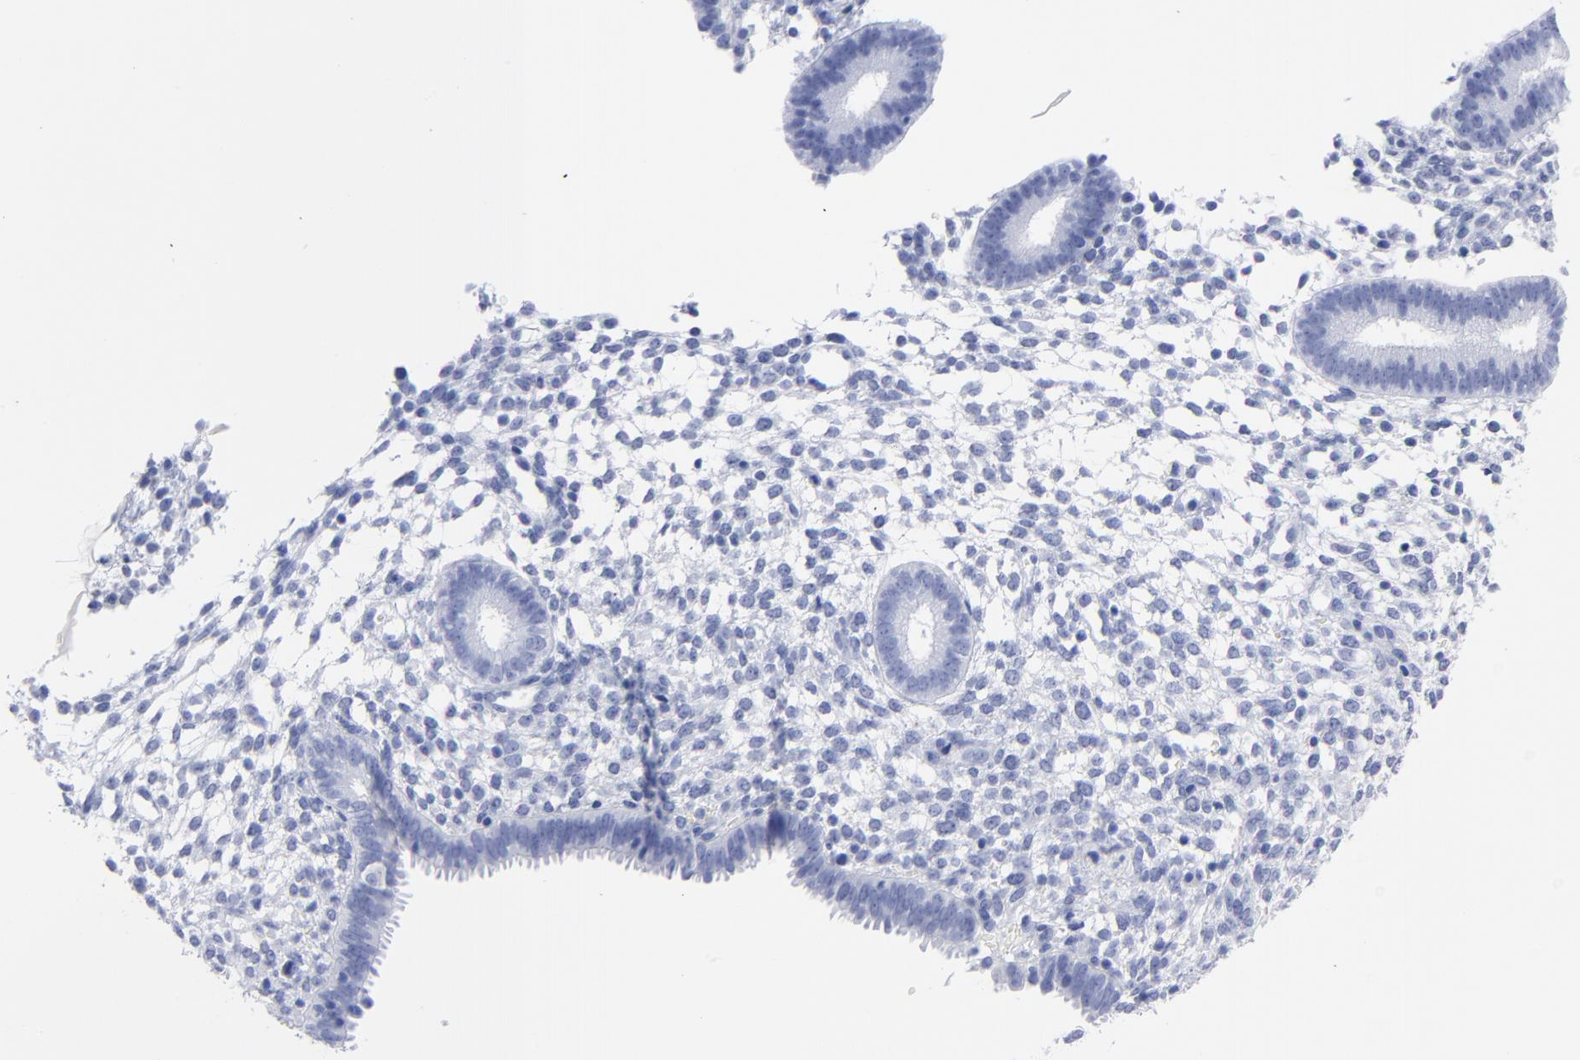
{"staining": {"intensity": "negative", "quantity": "none", "location": "none"}, "tissue": "endometrium", "cell_type": "Cells in endometrial stroma", "image_type": "normal", "snomed": [{"axis": "morphology", "description": "Normal tissue, NOS"}, {"axis": "topography", "description": "Endometrium"}], "caption": "This is an IHC histopathology image of unremarkable human endometrium. There is no positivity in cells in endometrial stroma.", "gene": "ACY1", "patient": {"sex": "female", "age": 35}}